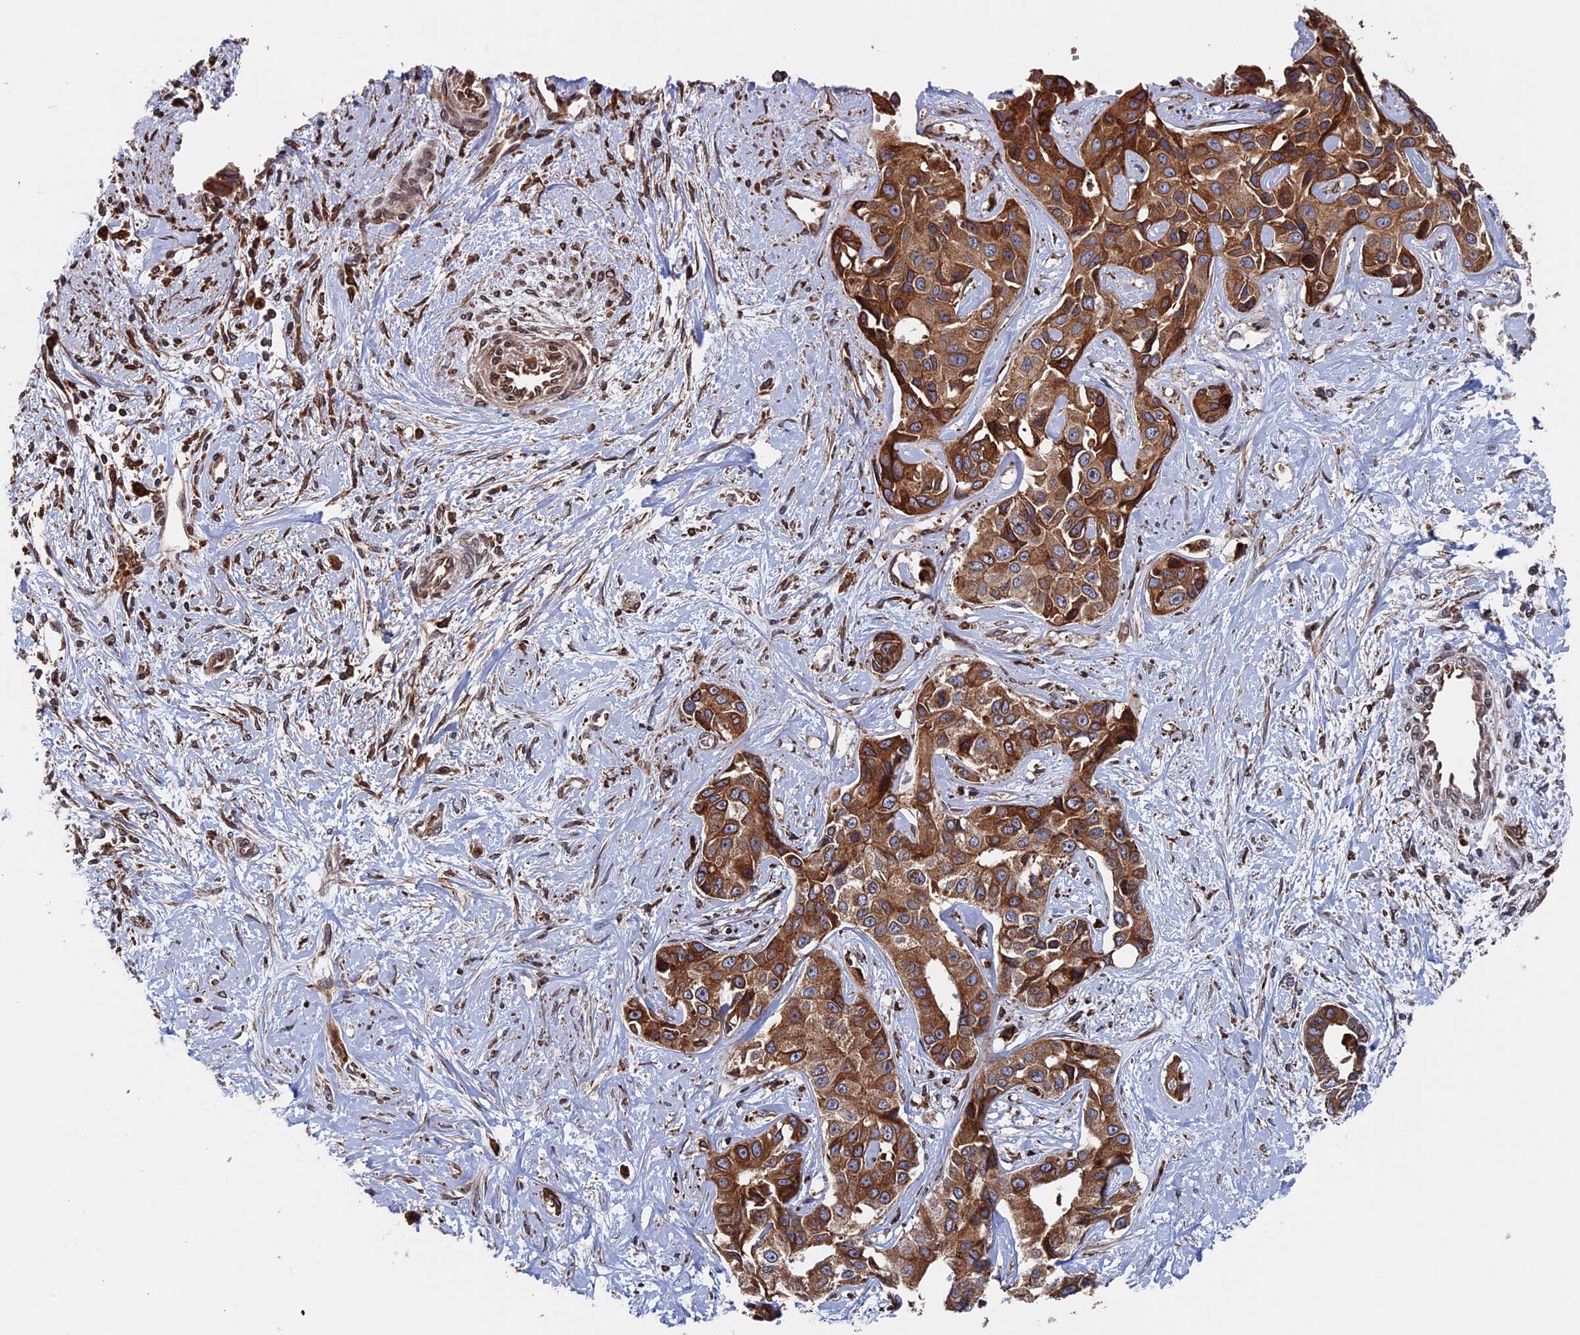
{"staining": {"intensity": "strong", "quantity": ">75%", "location": "cytoplasmic/membranous"}, "tissue": "liver cancer", "cell_type": "Tumor cells", "image_type": "cancer", "snomed": [{"axis": "morphology", "description": "Cholangiocarcinoma"}, {"axis": "topography", "description": "Liver"}], "caption": "Cholangiocarcinoma (liver) tissue exhibits strong cytoplasmic/membranous positivity in about >75% of tumor cells The protein is shown in brown color, while the nuclei are stained blue.", "gene": "RPUSD1", "patient": {"sex": "male", "age": 59}}